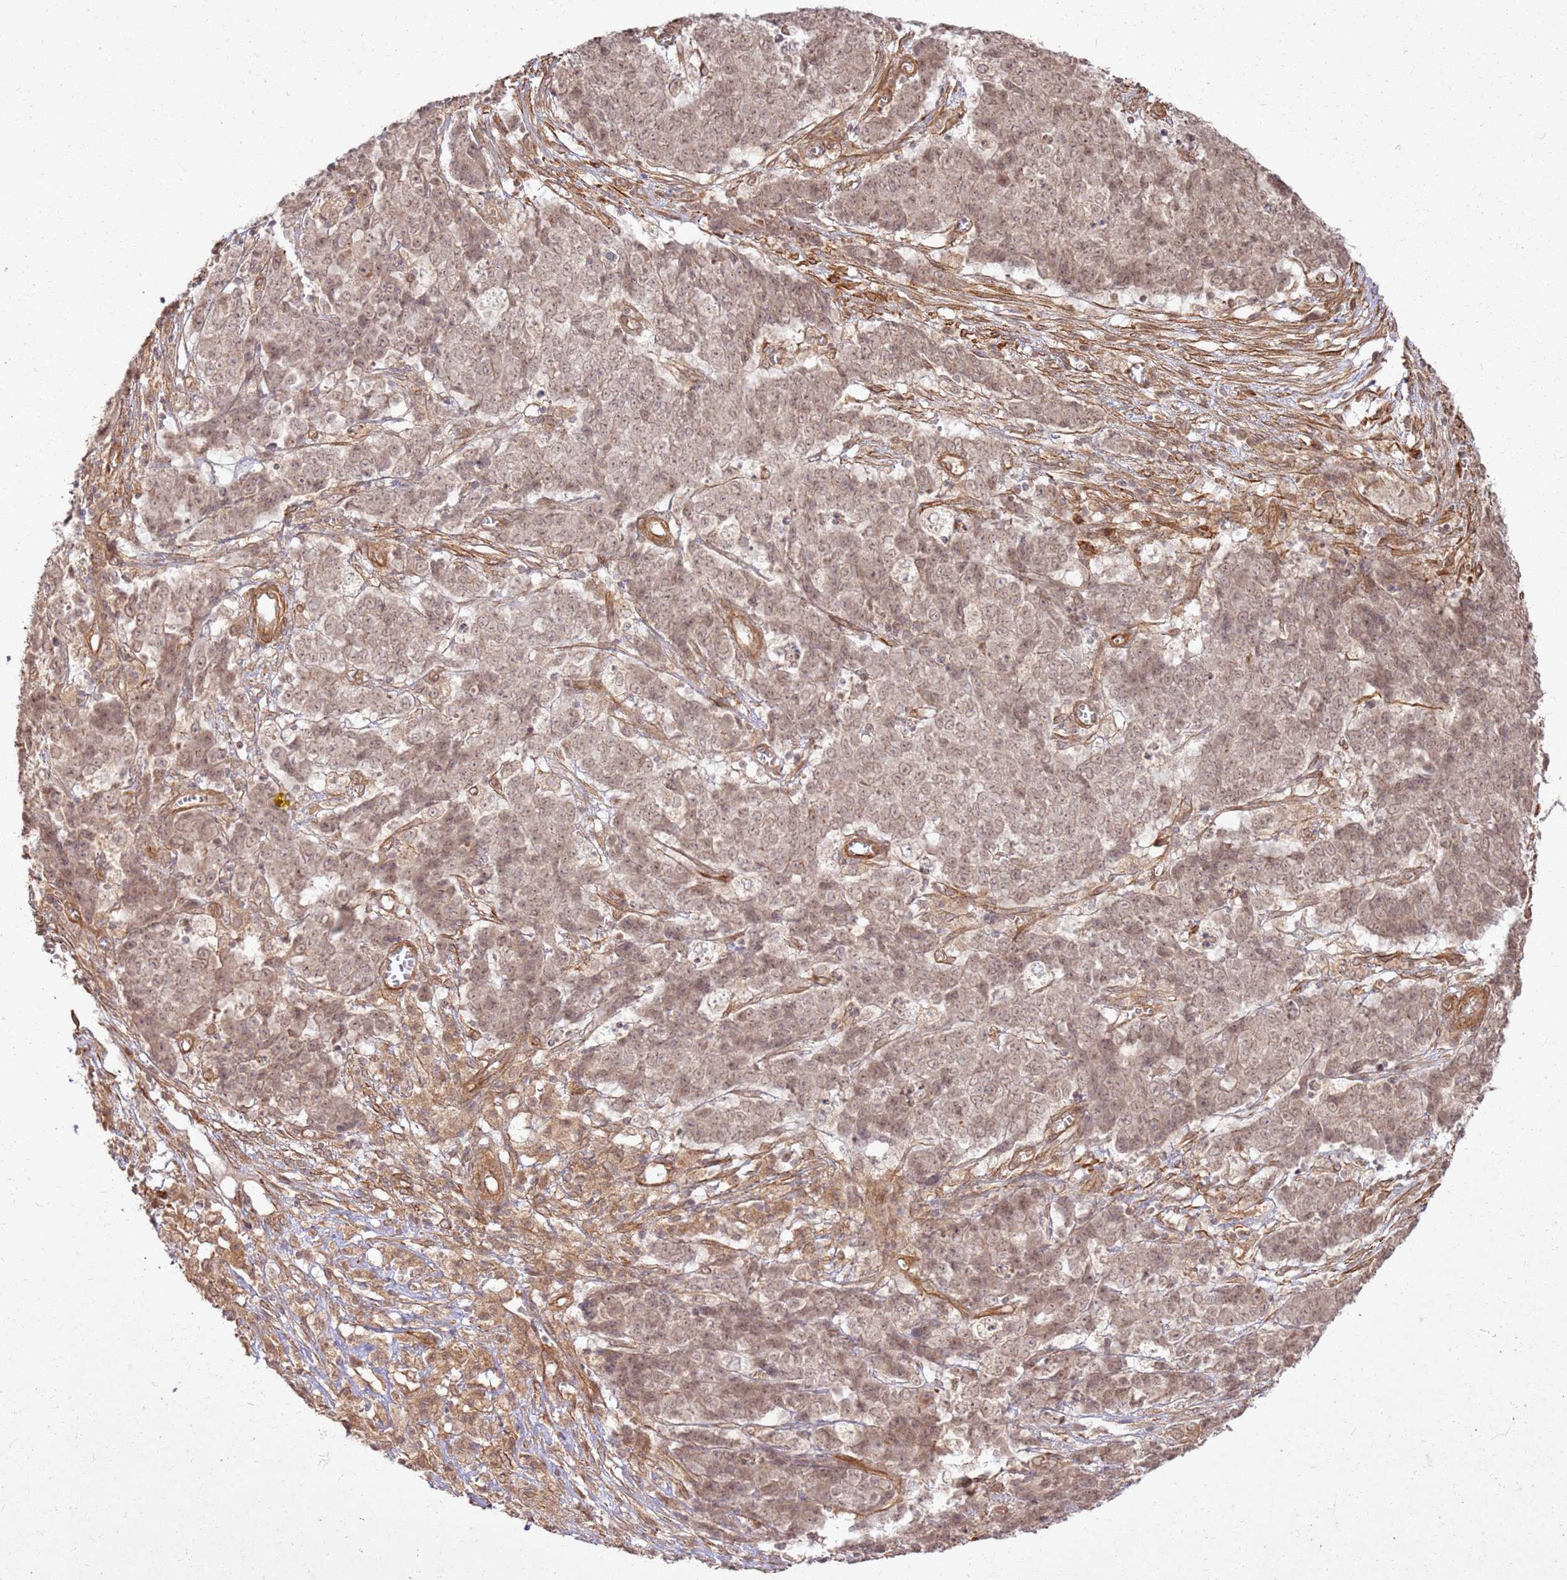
{"staining": {"intensity": "moderate", "quantity": ">75%", "location": "cytoplasmic/membranous,nuclear"}, "tissue": "ovarian cancer", "cell_type": "Tumor cells", "image_type": "cancer", "snomed": [{"axis": "morphology", "description": "Carcinoma, endometroid"}, {"axis": "topography", "description": "Ovary"}], "caption": "Protein analysis of ovarian cancer (endometroid carcinoma) tissue exhibits moderate cytoplasmic/membranous and nuclear expression in about >75% of tumor cells. (DAB (3,3'-diaminobenzidine) = brown stain, brightfield microscopy at high magnification).", "gene": "ZNF623", "patient": {"sex": "female", "age": 42}}